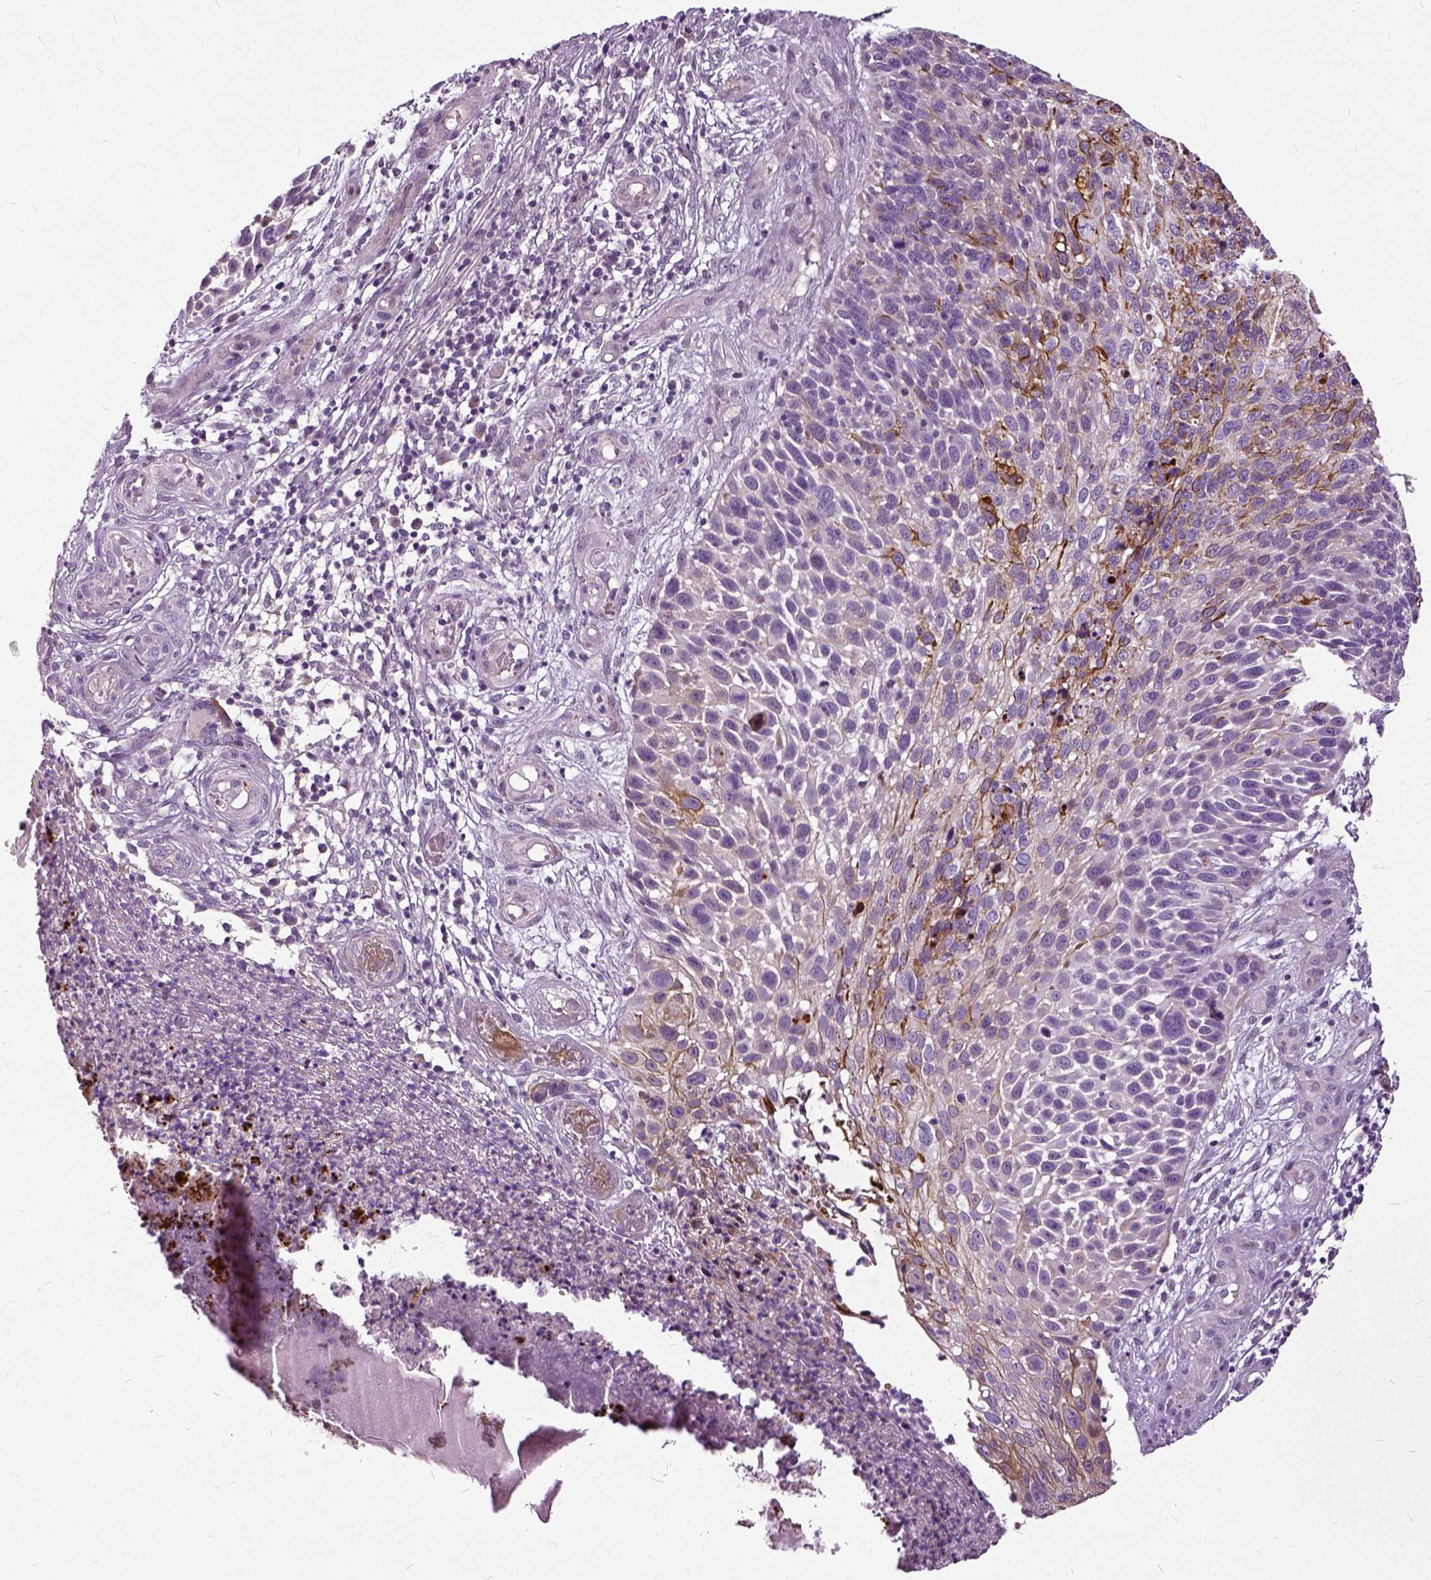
{"staining": {"intensity": "moderate", "quantity": "<25%", "location": "cytoplasmic/membranous"}, "tissue": "skin cancer", "cell_type": "Tumor cells", "image_type": "cancer", "snomed": [{"axis": "morphology", "description": "Squamous cell carcinoma, NOS"}, {"axis": "topography", "description": "Skin"}], "caption": "The histopathology image displays staining of skin cancer (squamous cell carcinoma), revealing moderate cytoplasmic/membranous protein positivity (brown color) within tumor cells.", "gene": "ILRUN", "patient": {"sex": "male", "age": 92}}